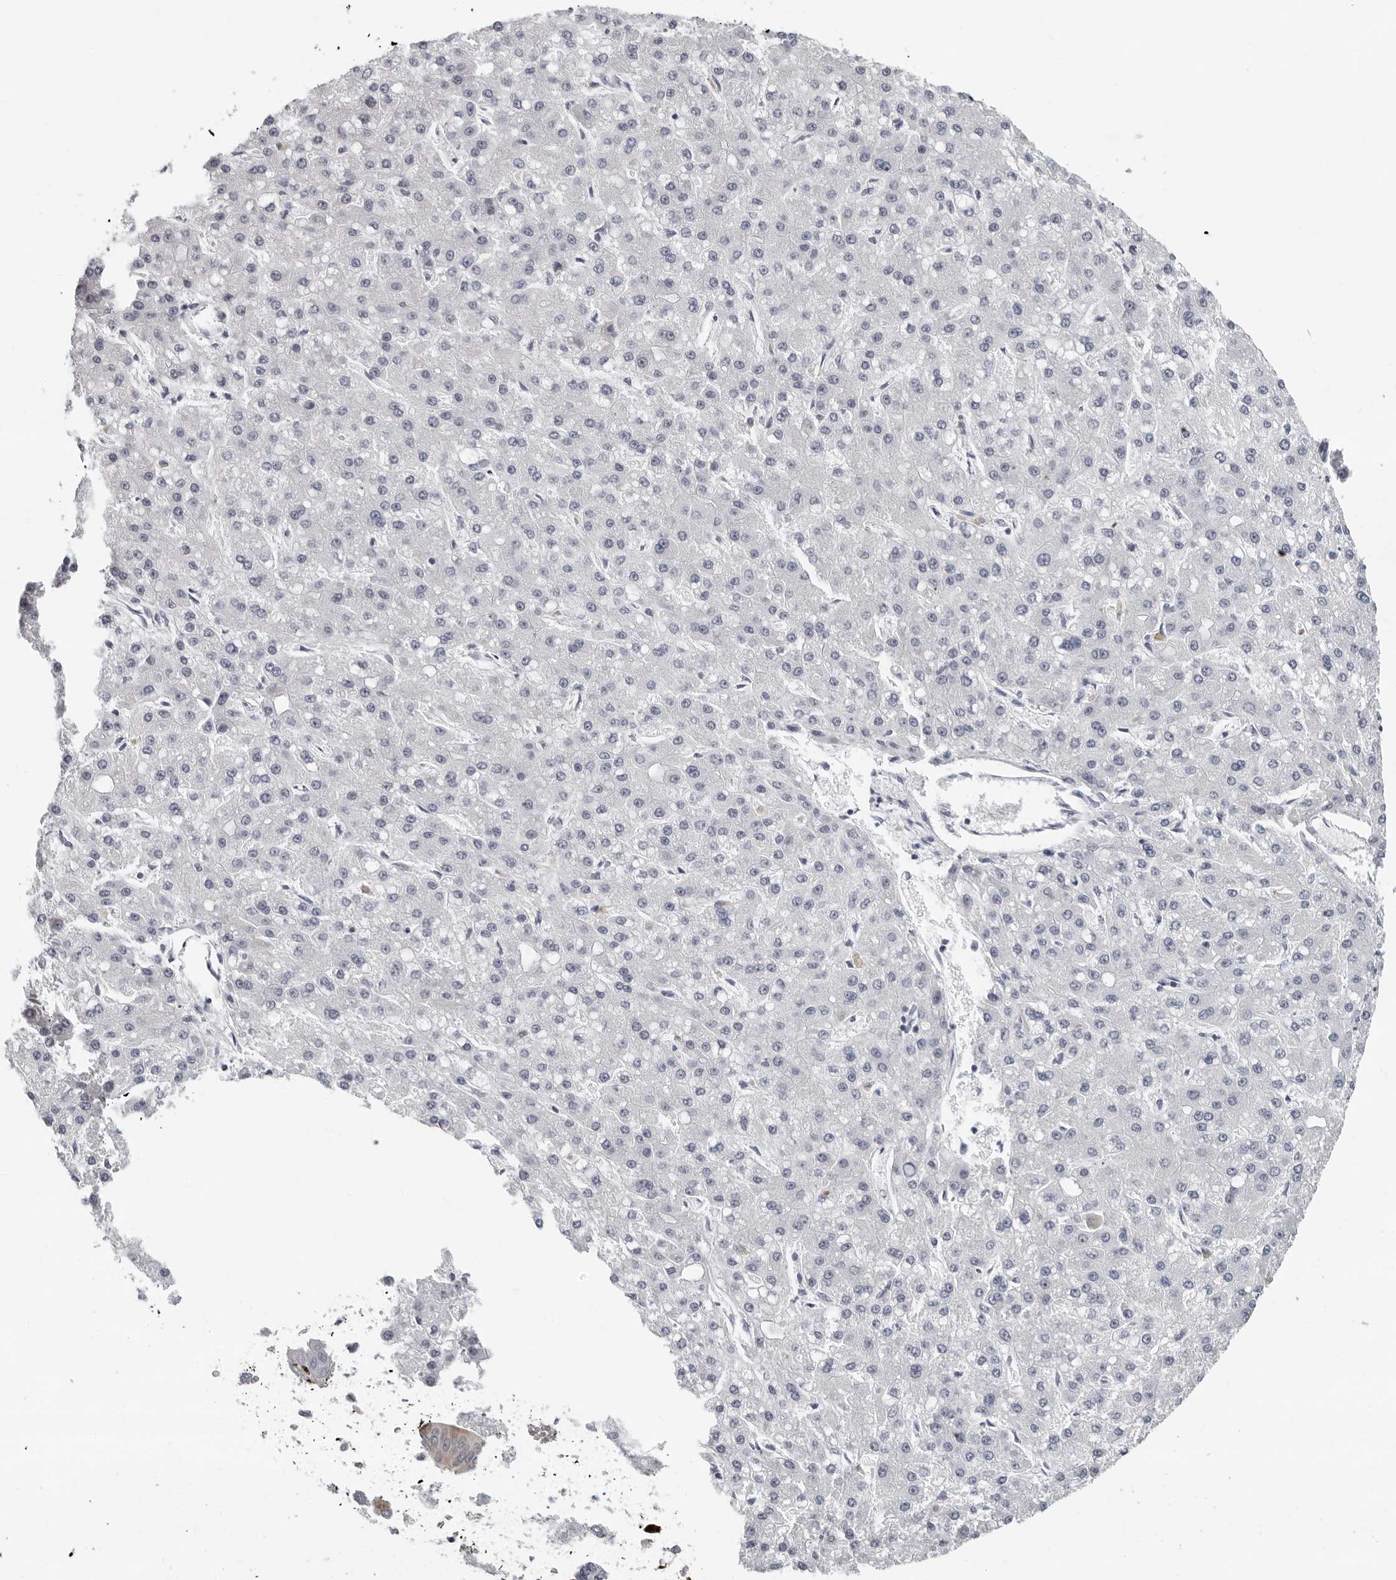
{"staining": {"intensity": "negative", "quantity": "none", "location": "none"}, "tissue": "liver cancer", "cell_type": "Tumor cells", "image_type": "cancer", "snomed": [{"axis": "morphology", "description": "Carcinoma, Hepatocellular, NOS"}, {"axis": "topography", "description": "Liver"}], "caption": "IHC image of neoplastic tissue: human hepatocellular carcinoma (liver) stained with DAB demonstrates no significant protein positivity in tumor cells. The staining was performed using DAB to visualize the protein expression in brown, while the nuclei were stained in blue with hematoxylin (Magnification: 20x).", "gene": "CCDC28B", "patient": {"sex": "male", "age": 67}}